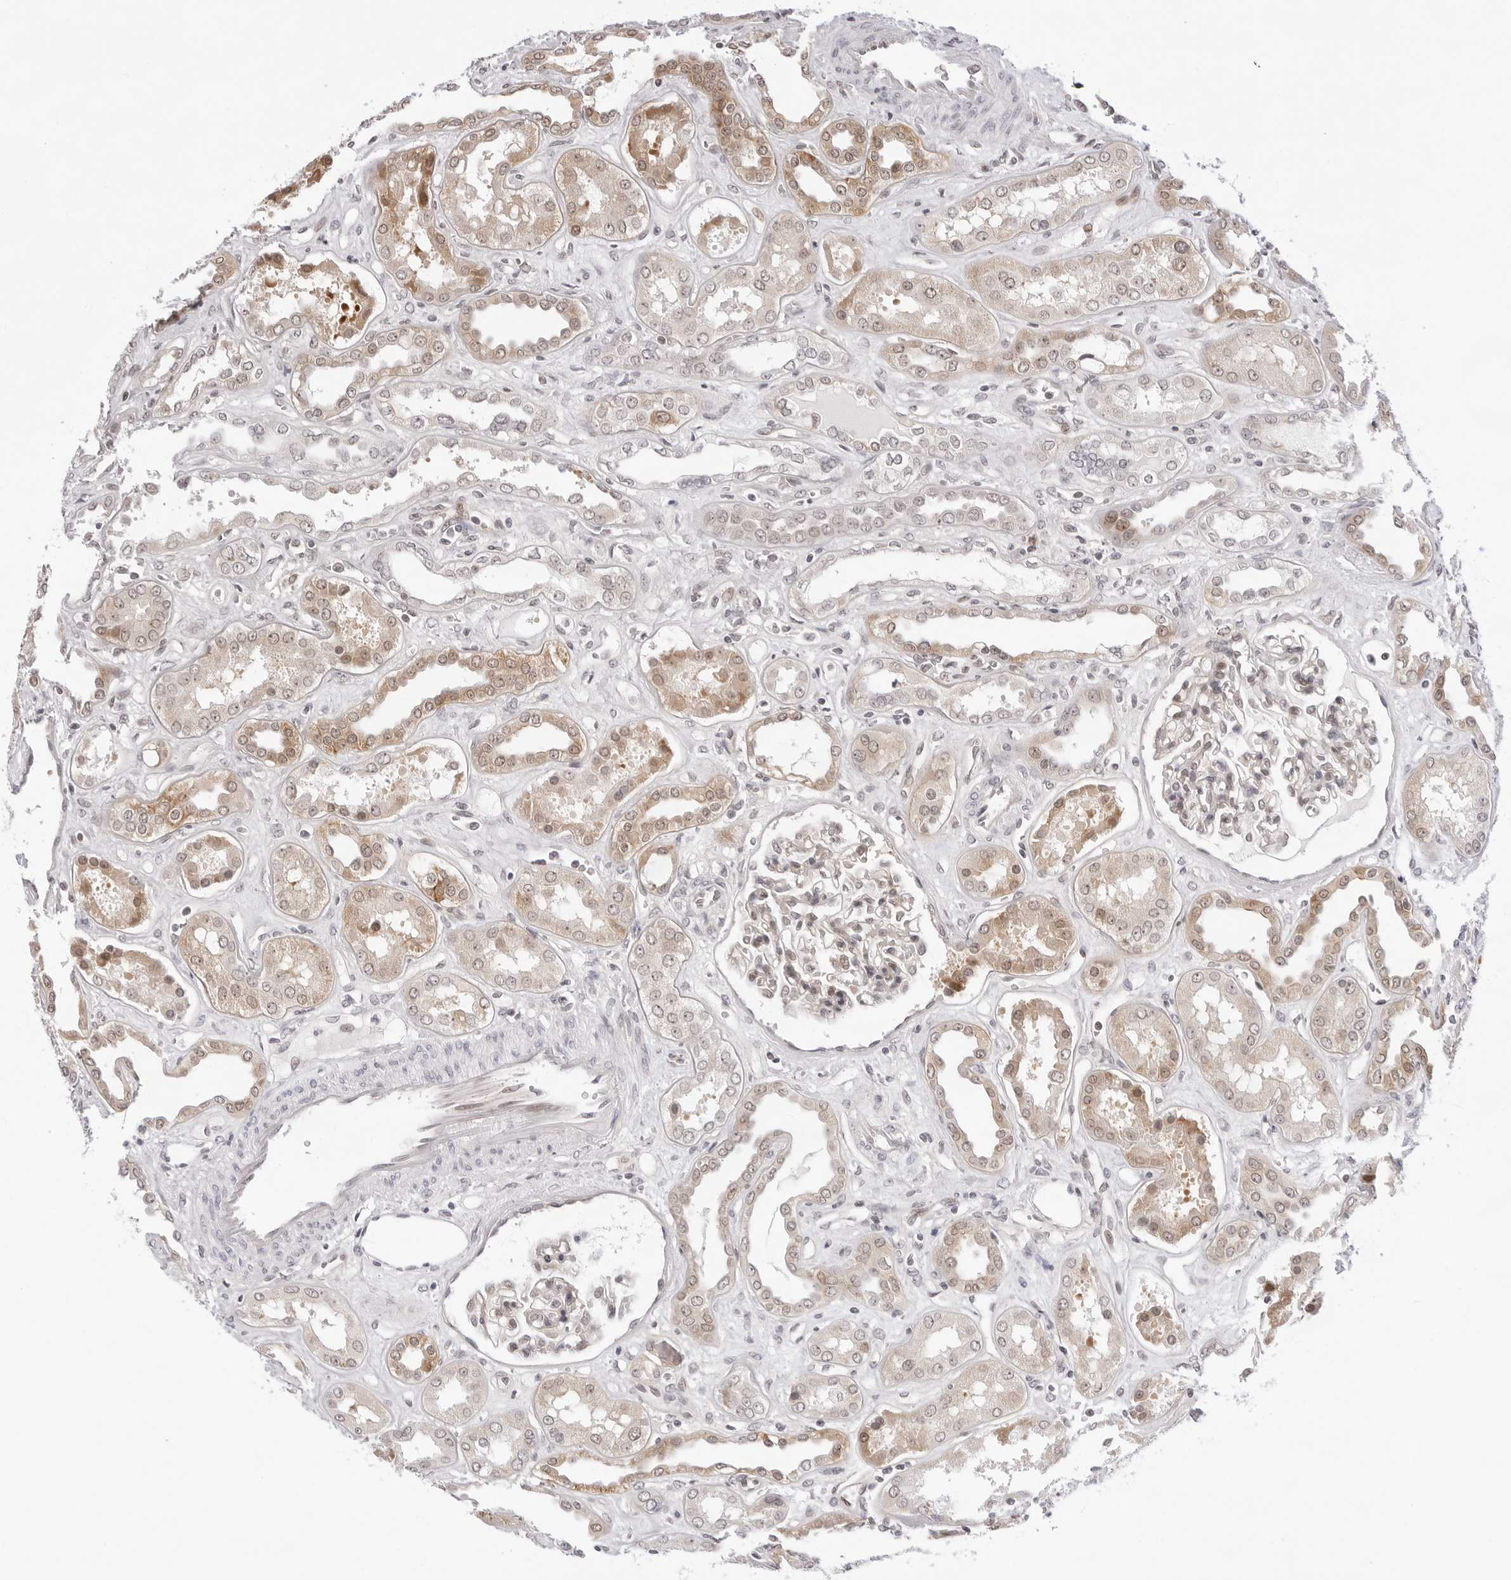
{"staining": {"intensity": "weak", "quantity": "<25%", "location": "nuclear"}, "tissue": "kidney", "cell_type": "Cells in glomeruli", "image_type": "normal", "snomed": [{"axis": "morphology", "description": "Normal tissue, NOS"}, {"axis": "topography", "description": "Kidney"}], "caption": "This is an immunohistochemistry histopathology image of unremarkable human kidney. There is no positivity in cells in glomeruli.", "gene": "ITGB3BP", "patient": {"sex": "male", "age": 59}}